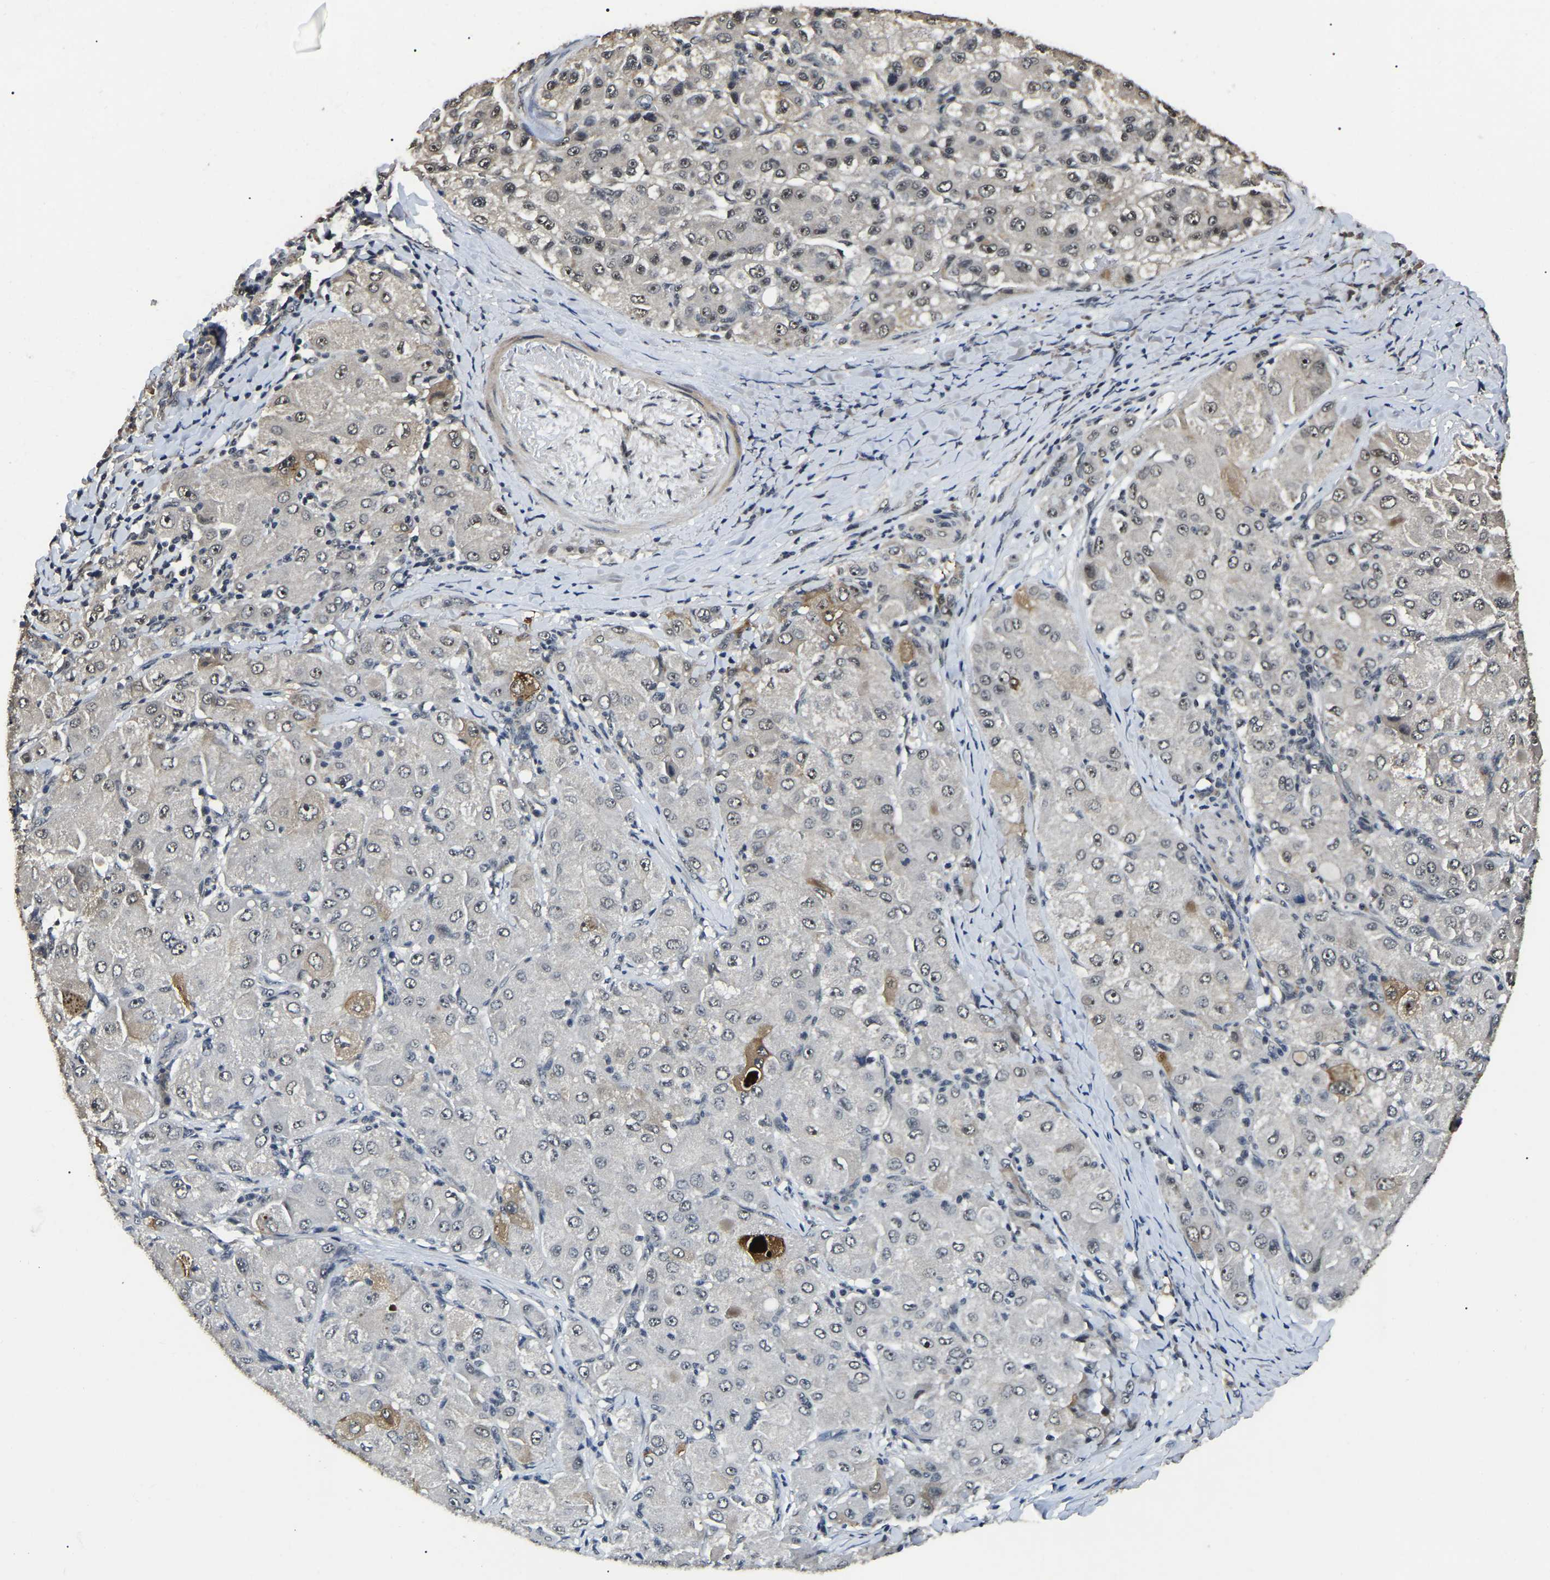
{"staining": {"intensity": "weak", "quantity": "25%-75%", "location": "nuclear"}, "tissue": "liver cancer", "cell_type": "Tumor cells", "image_type": "cancer", "snomed": [{"axis": "morphology", "description": "Carcinoma, Hepatocellular, NOS"}, {"axis": "topography", "description": "Liver"}], "caption": "A histopathology image showing weak nuclear staining in approximately 25%-75% of tumor cells in hepatocellular carcinoma (liver), as visualized by brown immunohistochemical staining.", "gene": "PPM1E", "patient": {"sex": "male", "age": 80}}